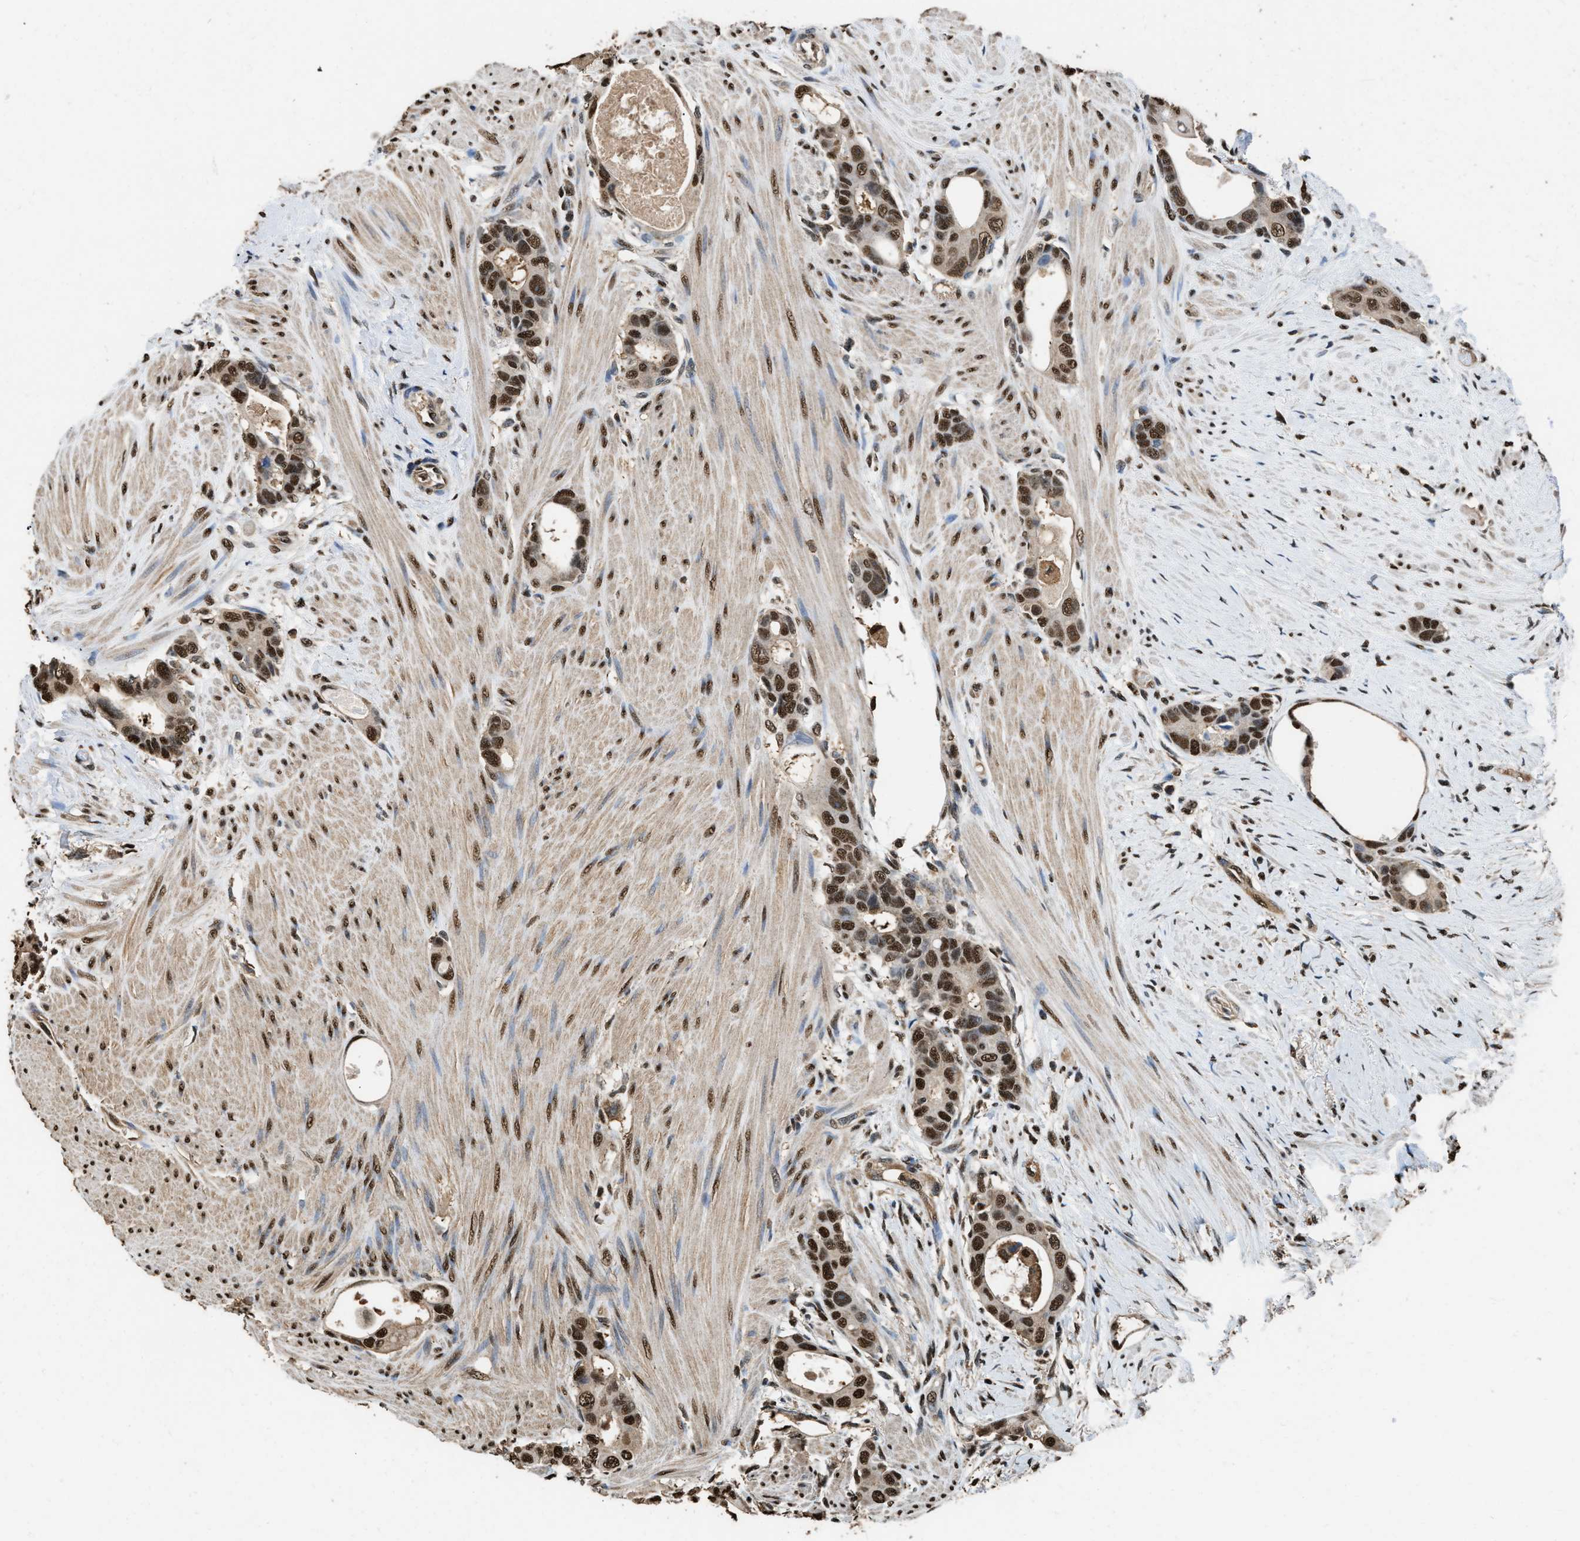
{"staining": {"intensity": "strong", "quantity": ">75%", "location": "nuclear"}, "tissue": "colorectal cancer", "cell_type": "Tumor cells", "image_type": "cancer", "snomed": [{"axis": "morphology", "description": "Adenocarcinoma, NOS"}, {"axis": "topography", "description": "Rectum"}], "caption": "An IHC micrograph of tumor tissue is shown. Protein staining in brown labels strong nuclear positivity in colorectal cancer (adenocarcinoma) within tumor cells.", "gene": "GAPDH", "patient": {"sex": "male", "age": 51}}